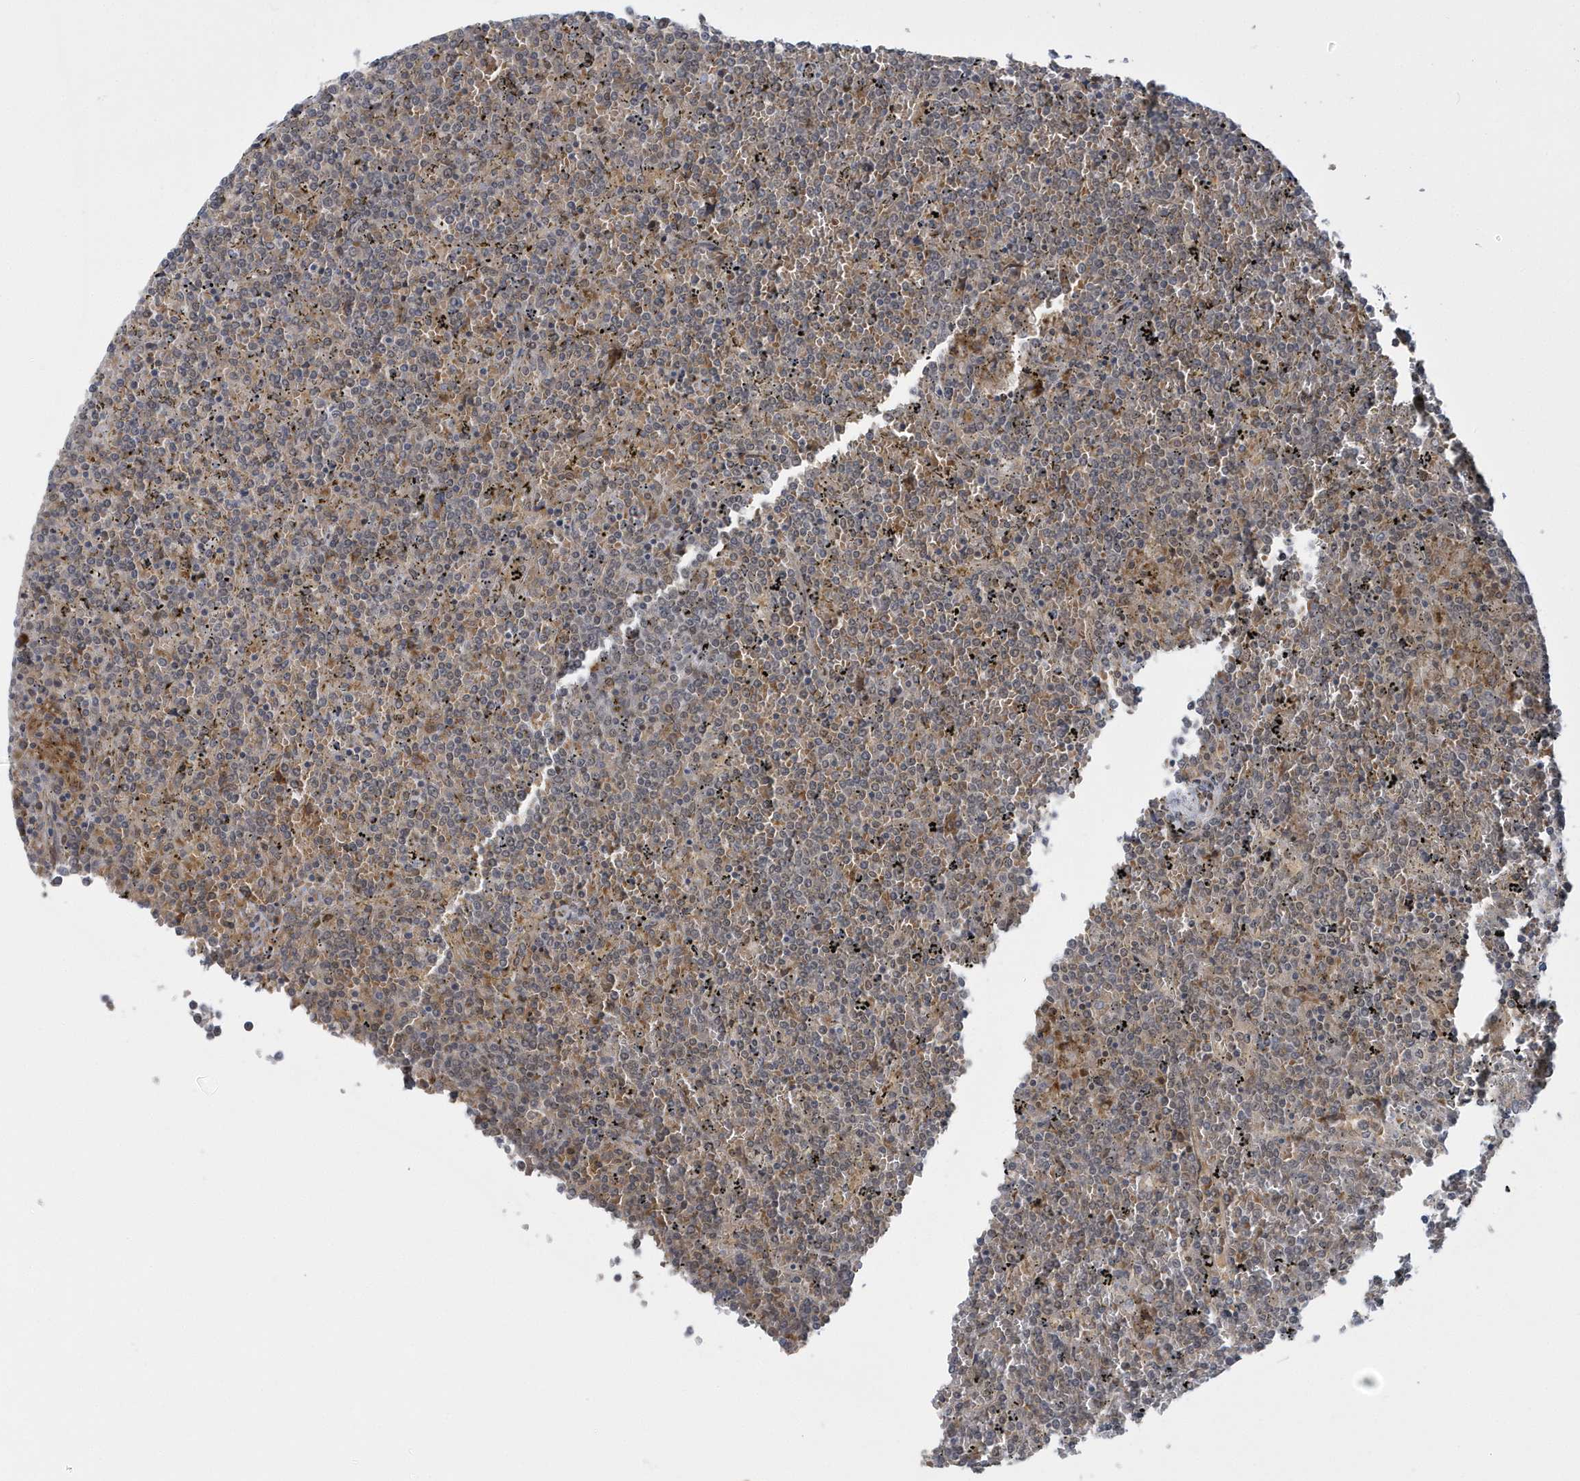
{"staining": {"intensity": "moderate", "quantity": "25%-75%", "location": "cytoplasmic/membranous"}, "tissue": "lymphoma", "cell_type": "Tumor cells", "image_type": "cancer", "snomed": [{"axis": "morphology", "description": "Malignant lymphoma, non-Hodgkin's type, Low grade"}, {"axis": "topography", "description": "Spleen"}], "caption": "Low-grade malignant lymphoma, non-Hodgkin's type stained for a protein (brown) reveals moderate cytoplasmic/membranous positive positivity in about 25%-75% of tumor cells.", "gene": "ATG4A", "patient": {"sex": "female", "age": 19}}